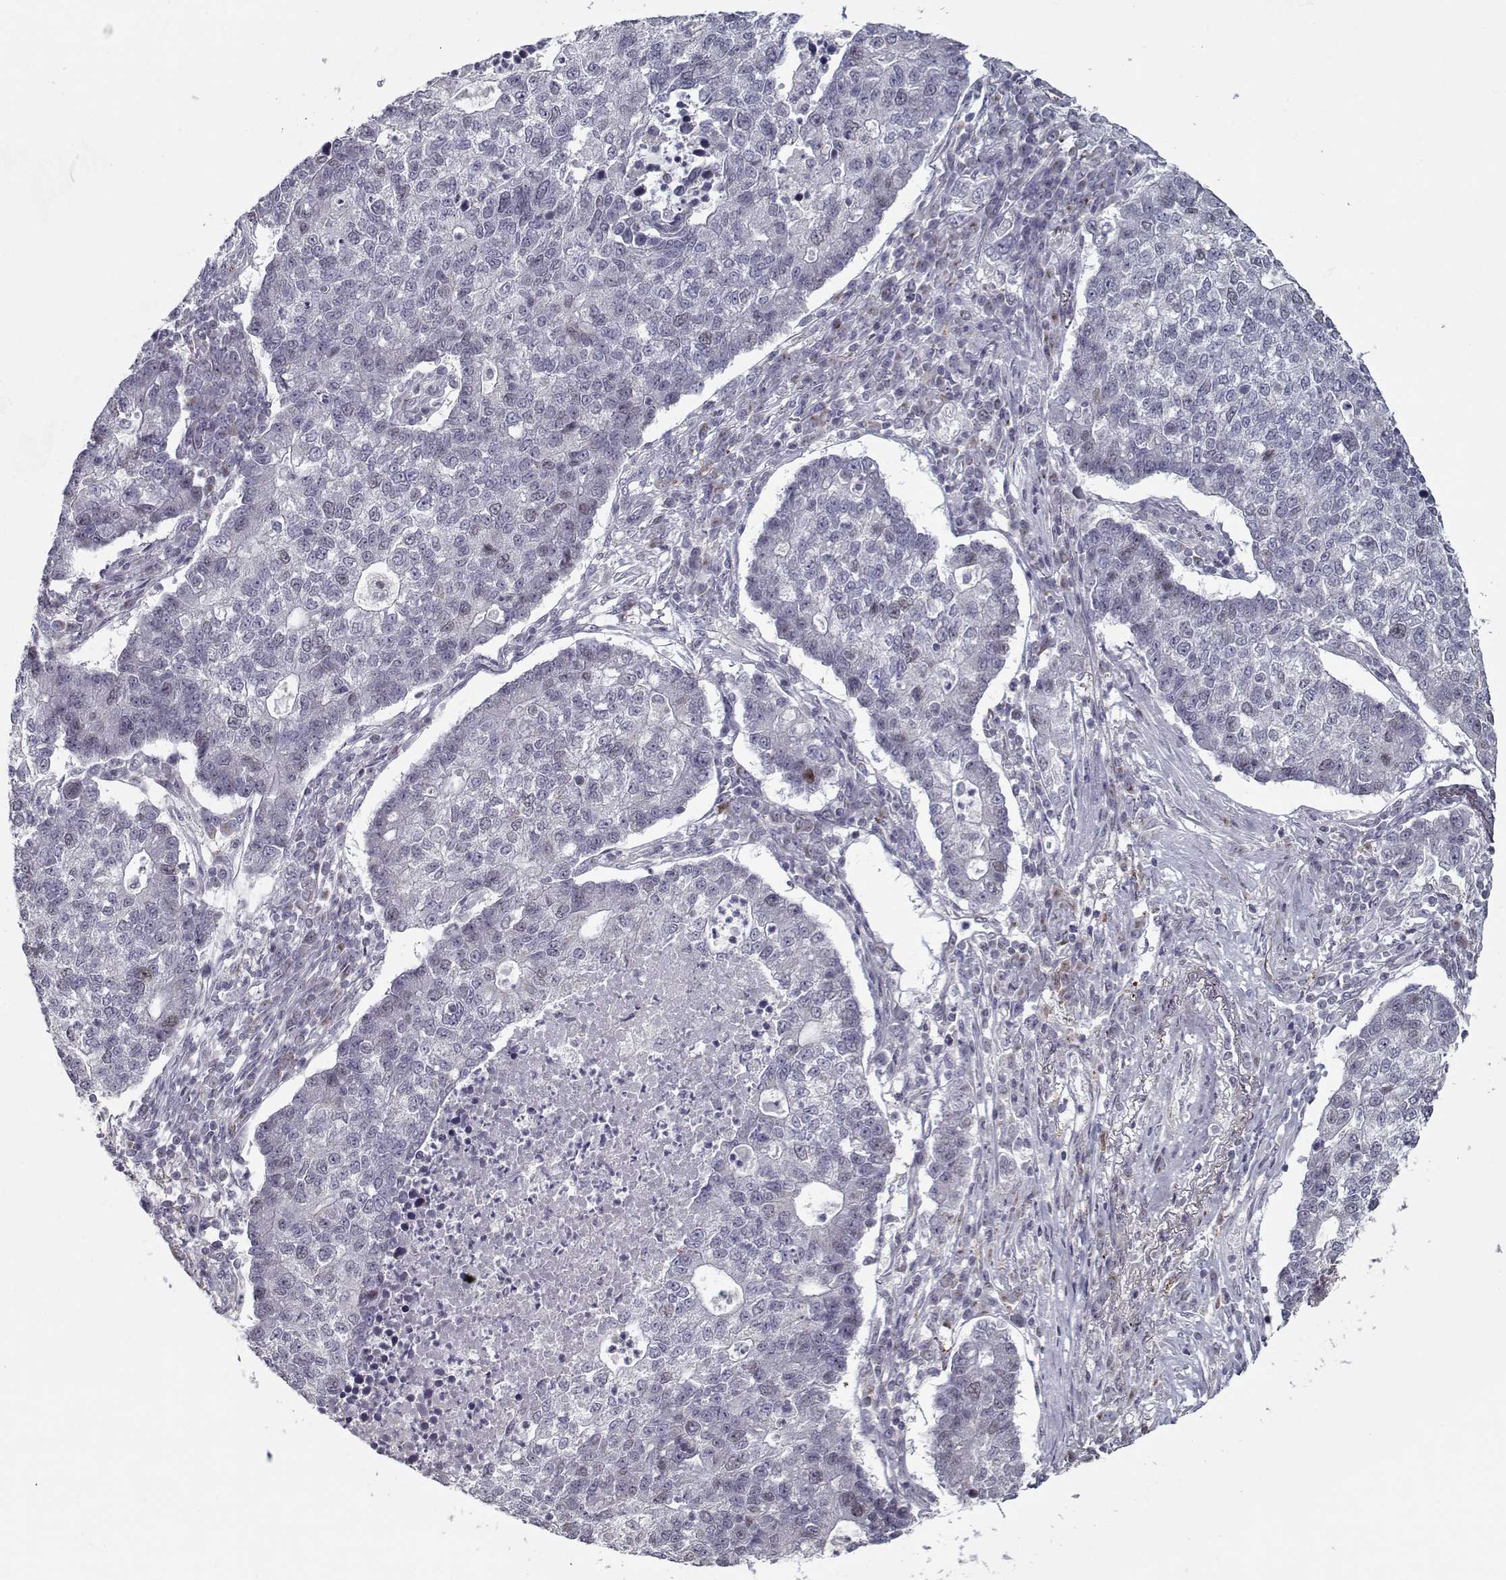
{"staining": {"intensity": "negative", "quantity": "none", "location": "none"}, "tissue": "lung cancer", "cell_type": "Tumor cells", "image_type": "cancer", "snomed": [{"axis": "morphology", "description": "Adenocarcinoma, NOS"}, {"axis": "topography", "description": "Lung"}], "caption": "DAB immunohistochemical staining of human lung cancer displays no significant expression in tumor cells. (Stains: DAB immunohistochemistry (IHC) with hematoxylin counter stain, Microscopy: brightfield microscopy at high magnification).", "gene": "SEC16B", "patient": {"sex": "male", "age": 57}}